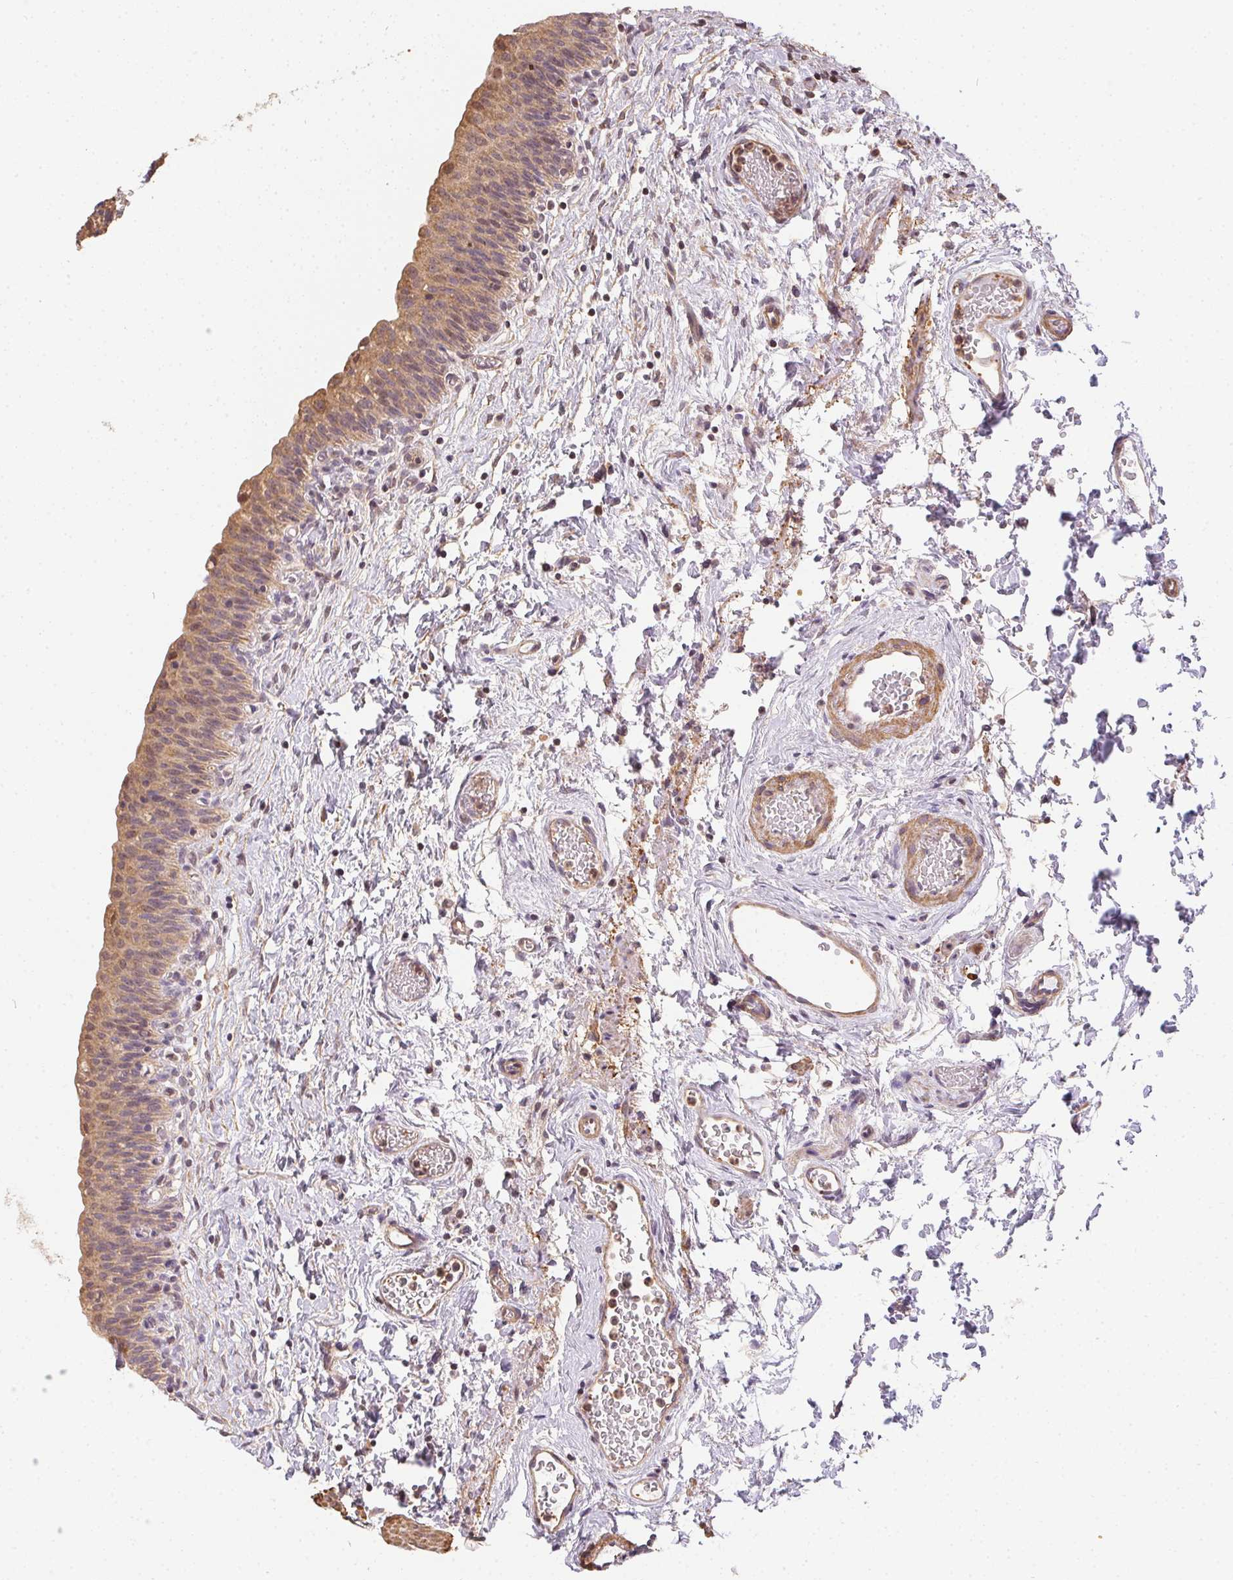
{"staining": {"intensity": "weak", "quantity": ">75%", "location": "cytoplasmic/membranous"}, "tissue": "urinary bladder", "cell_type": "Urothelial cells", "image_type": "normal", "snomed": [{"axis": "morphology", "description": "Normal tissue, NOS"}, {"axis": "topography", "description": "Urinary bladder"}], "caption": "DAB (3,3'-diaminobenzidine) immunohistochemical staining of benign human urinary bladder displays weak cytoplasmic/membranous protein expression in approximately >75% of urothelial cells.", "gene": "REV3L", "patient": {"sex": "male", "age": 56}}